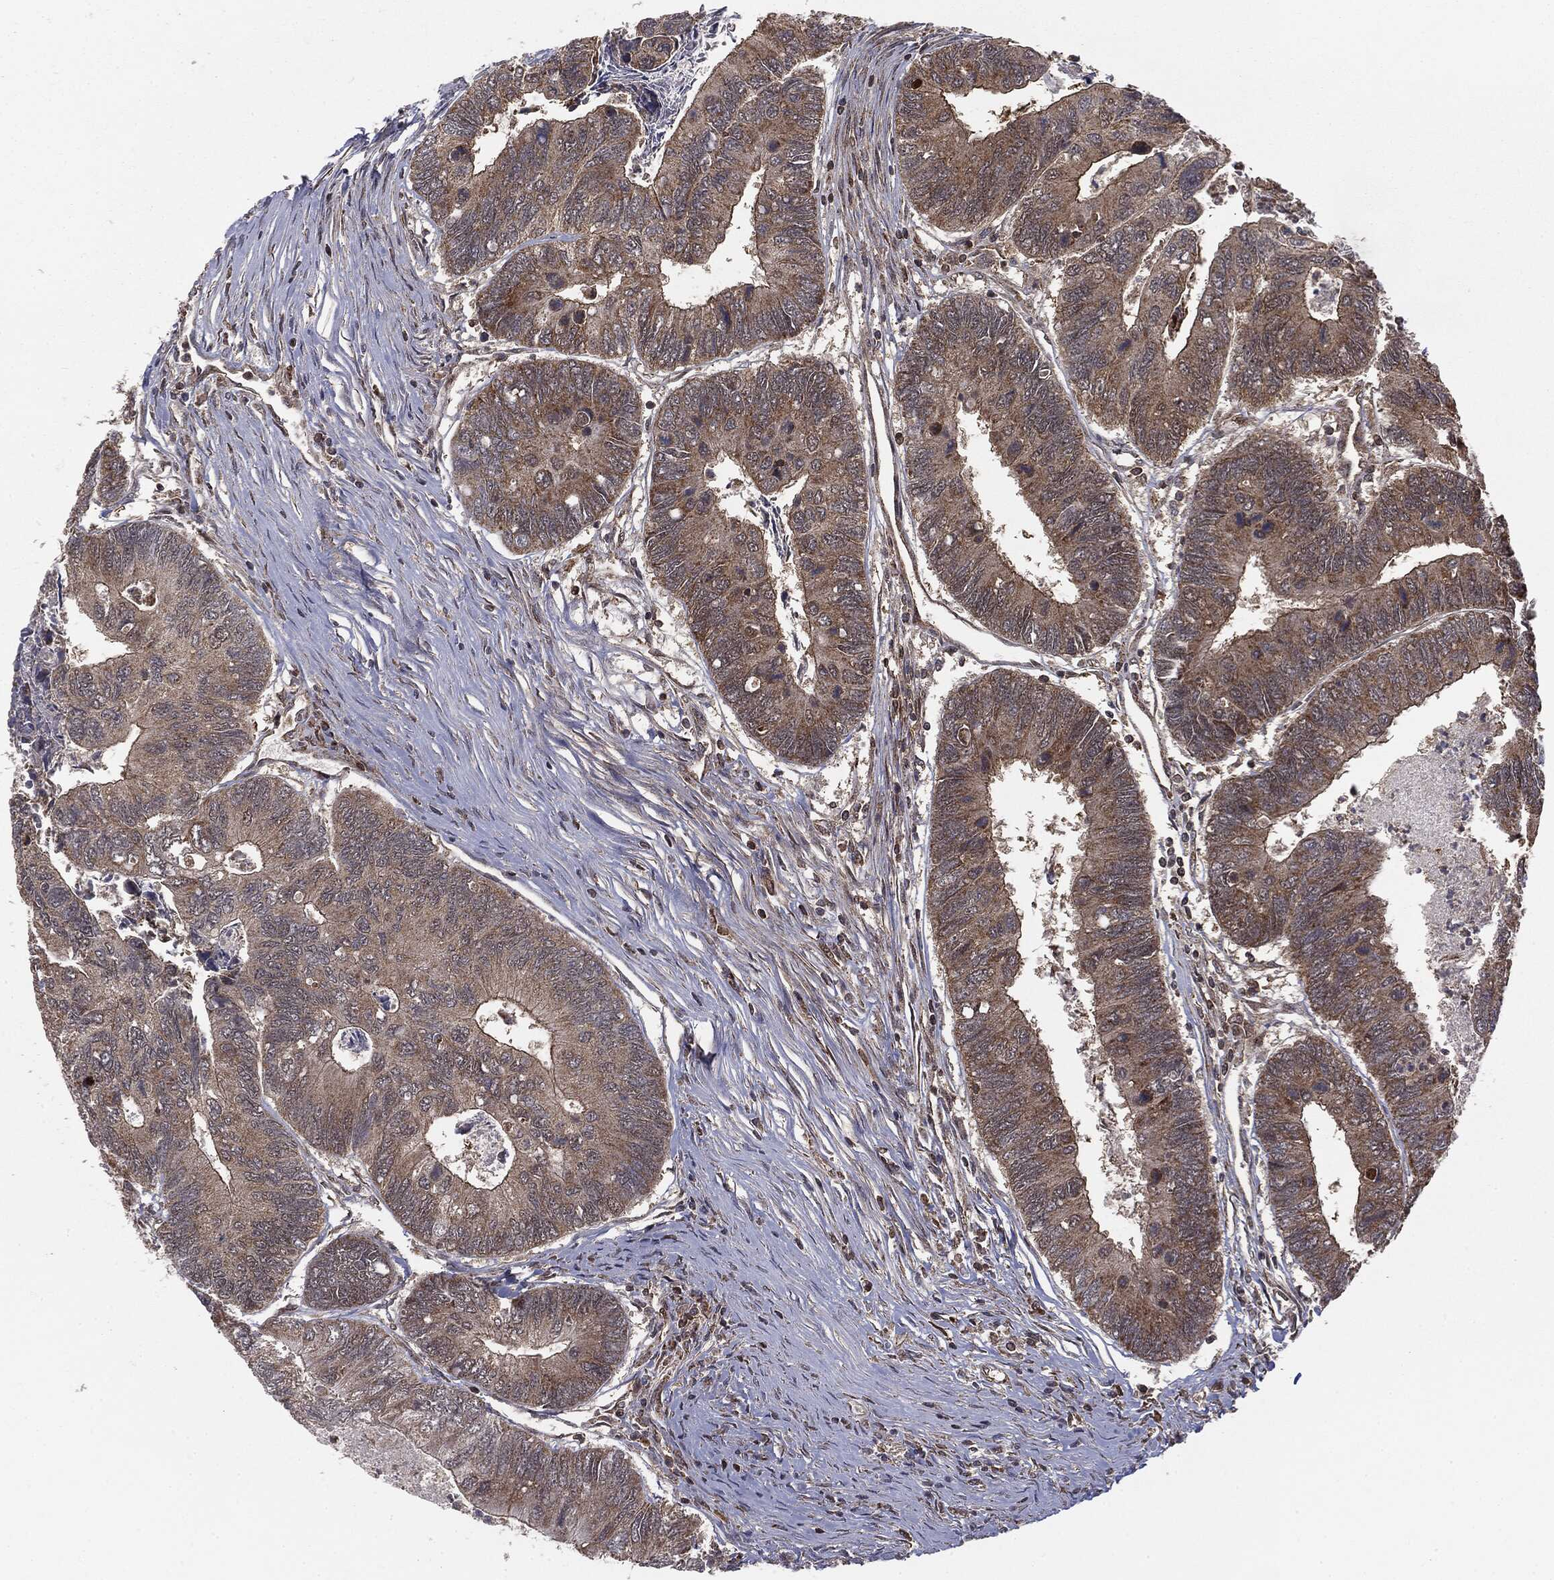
{"staining": {"intensity": "moderate", "quantity": ">75%", "location": "cytoplasmic/membranous"}, "tissue": "colorectal cancer", "cell_type": "Tumor cells", "image_type": "cancer", "snomed": [{"axis": "morphology", "description": "Adenocarcinoma, NOS"}, {"axis": "topography", "description": "Colon"}], "caption": "Immunohistochemical staining of adenocarcinoma (colorectal) reveals medium levels of moderate cytoplasmic/membranous protein positivity in approximately >75% of tumor cells.", "gene": "MTOR", "patient": {"sex": "female", "age": 67}}